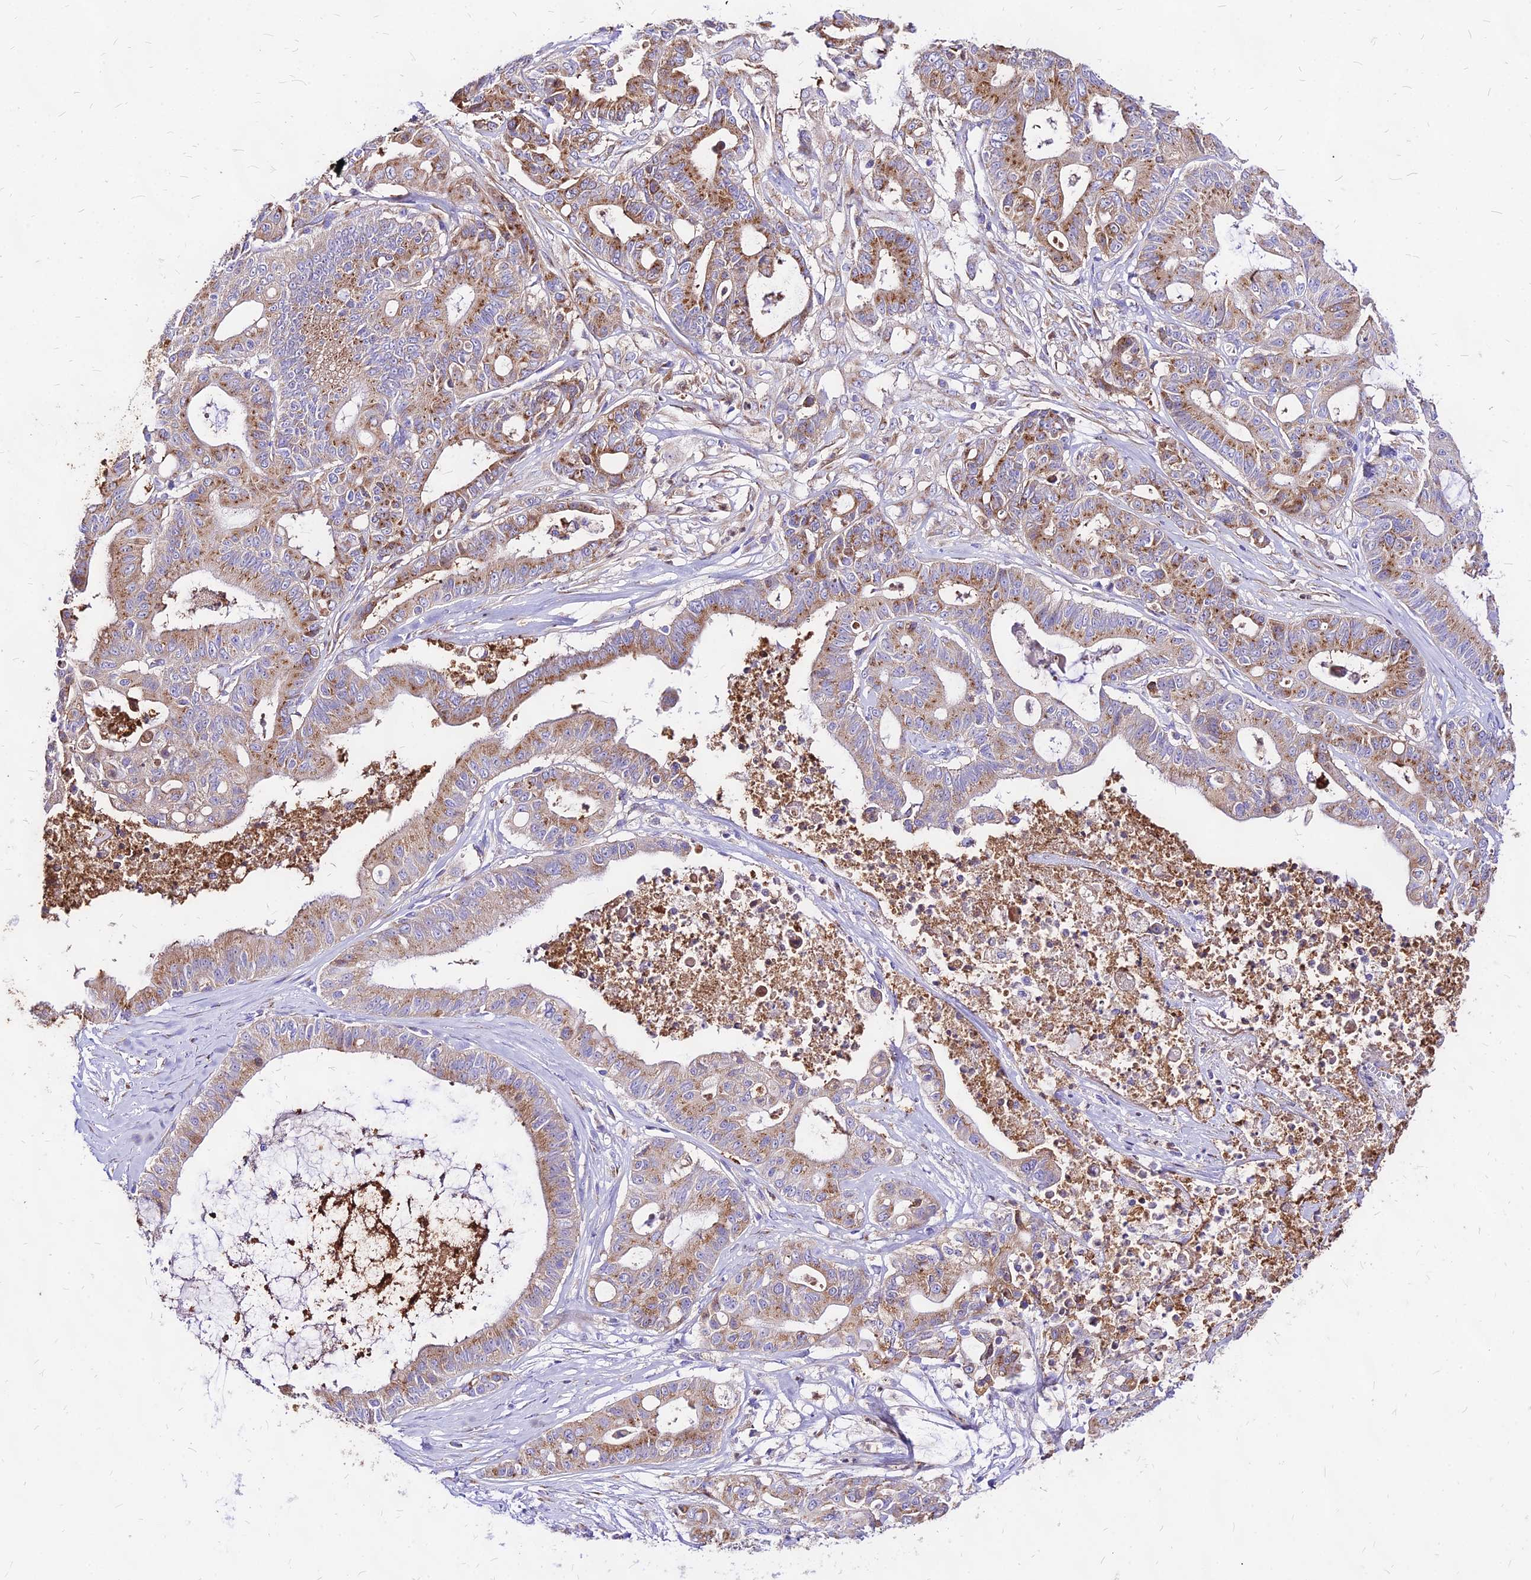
{"staining": {"intensity": "moderate", "quantity": ">75%", "location": "cytoplasmic/membranous"}, "tissue": "ovarian cancer", "cell_type": "Tumor cells", "image_type": "cancer", "snomed": [{"axis": "morphology", "description": "Cystadenocarcinoma, mucinous, NOS"}, {"axis": "topography", "description": "Ovary"}], "caption": "This is a histology image of IHC staining of ovarian cancer (mucinous cystadenocarcinoma), which shows moderate expression in the cytoplasmic/membranous of tumor cells.", "gene": "MRPL3", "patient": {"sex": "female", "age": 70}}